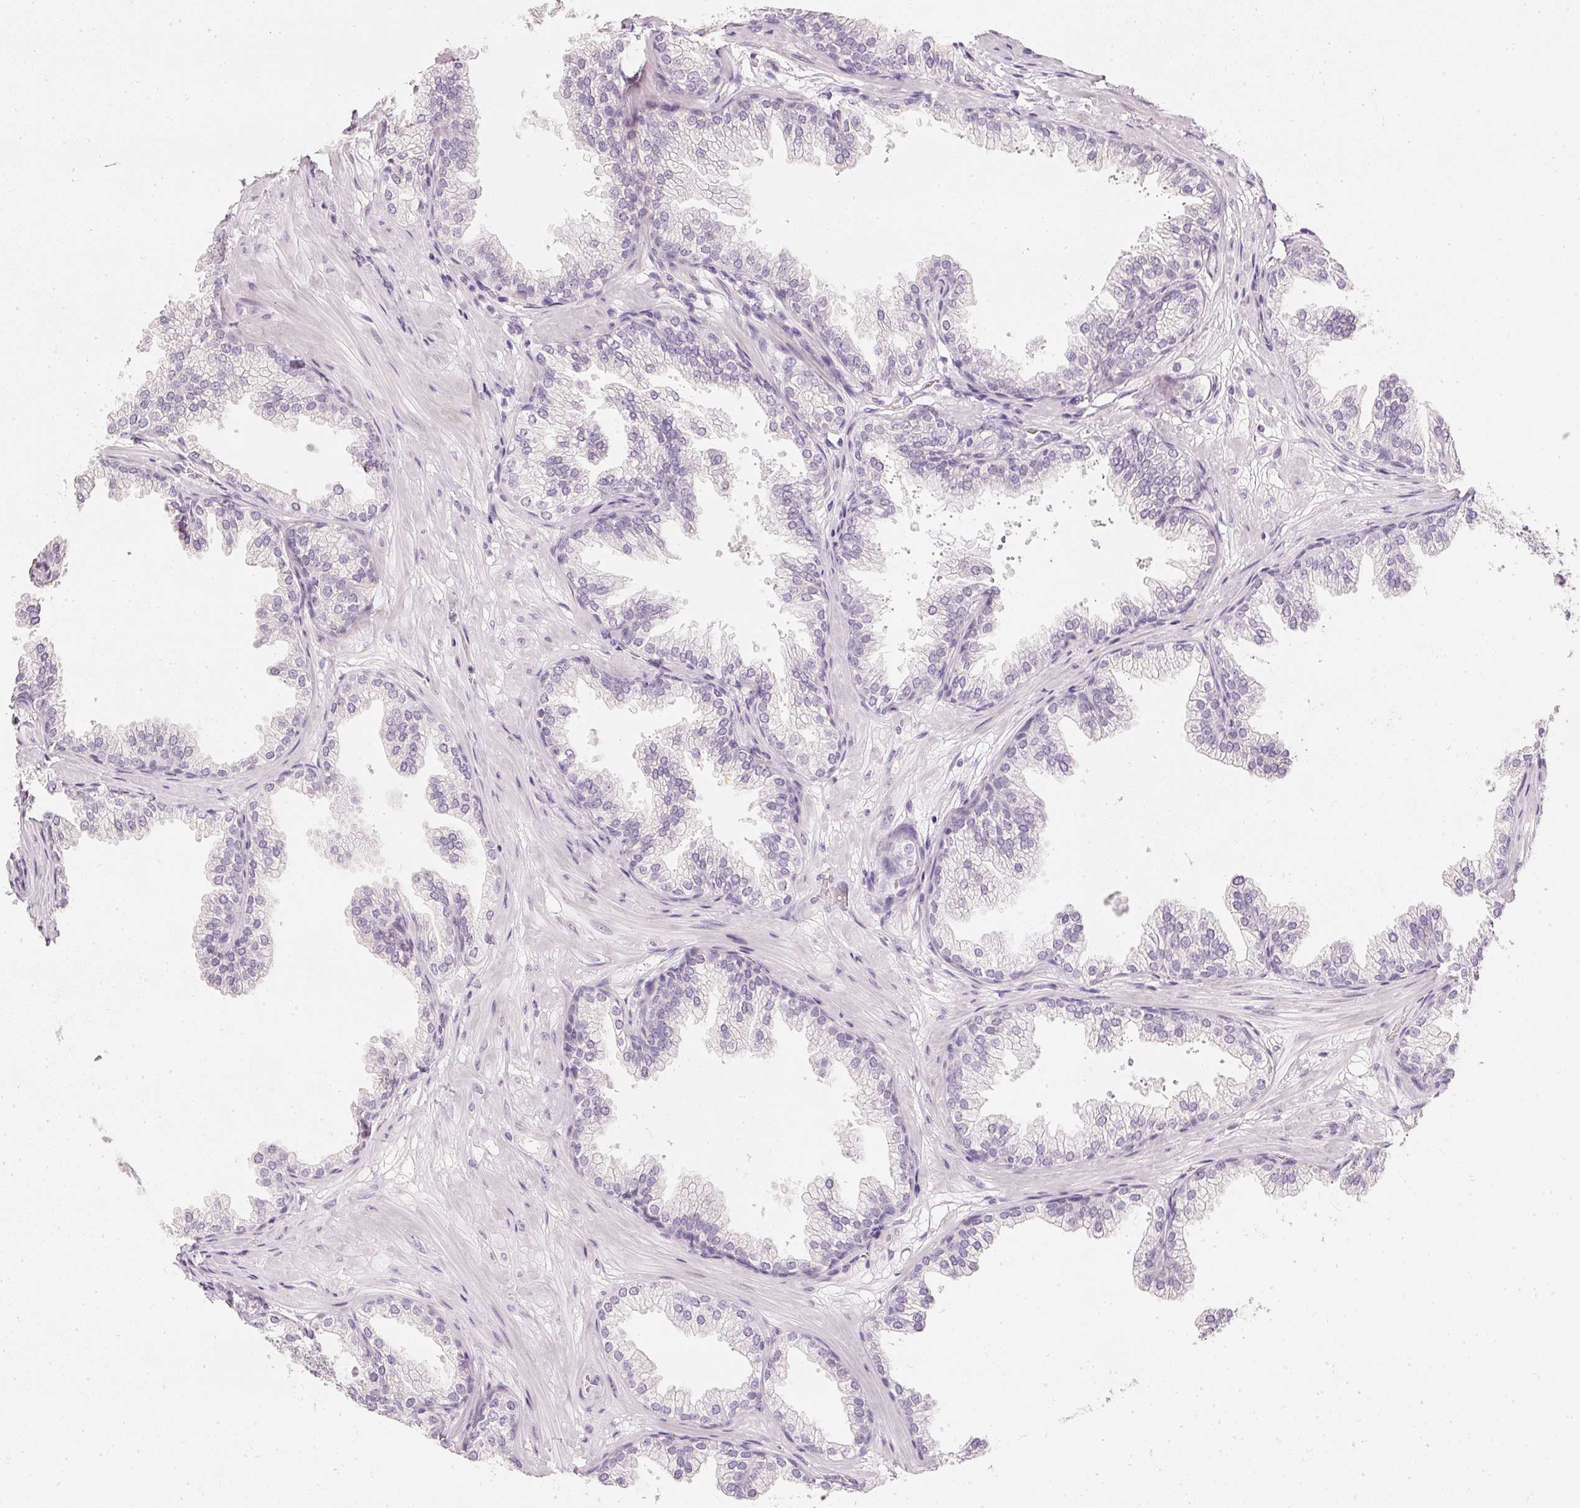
{"staining": {"intensity": "negative", "quantity": "none", "location": "none"}, "tissue": "prostate", "cell_type": "Glandular cells", "image_type": "normal", "snomed": [{"axis": "morphology", "description": "Normal tissue, NOS"}, {"axis": "topography", "description": "Prostate"}], "caption": "Prostate stained for a protein using IHC shows no staining glandular cells.", "gene": "ELAVL3", "patient": {"sex": "male", "age": 37}}